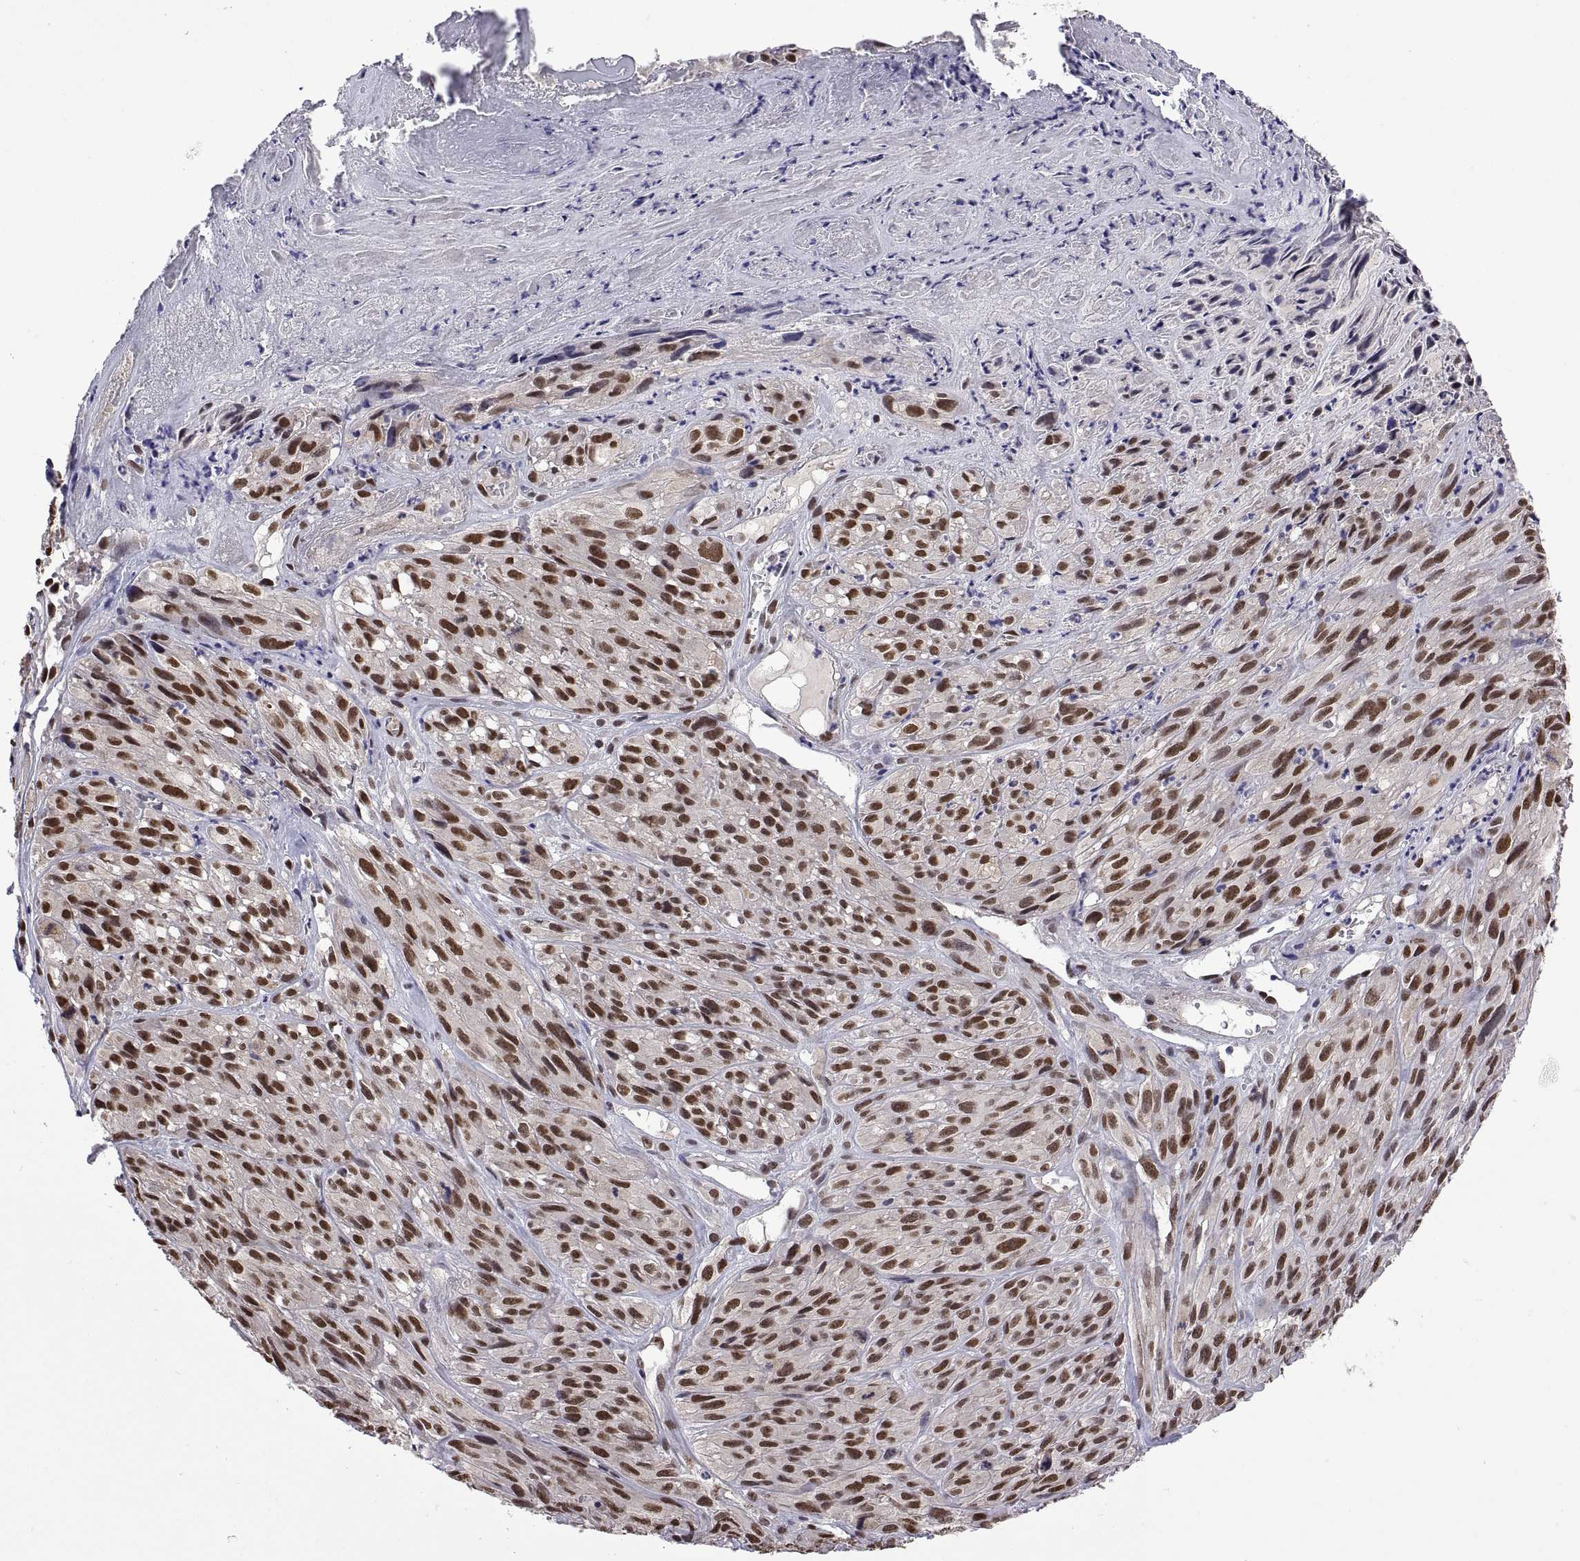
{"staining": {"intensity": "strong", "quantity": ">75%", "location": "nuclear"}, "tissue": "melanoma", "cell_type": "Tumor cells", "image_type": "cancer", "snomed": [{"axis": "morphology", "description": "Malignant melanoma, NOS"}, {"axis": "topography", "description": "Skin"}], "caption": "This image demonstrates immunohistochemistry (IHC) staining of human melanoma, with high strong nuclear positivity in about >75% of tumor cells.", "gene": "NR4A1", "patient": {"sex": "male", "age": 51}}